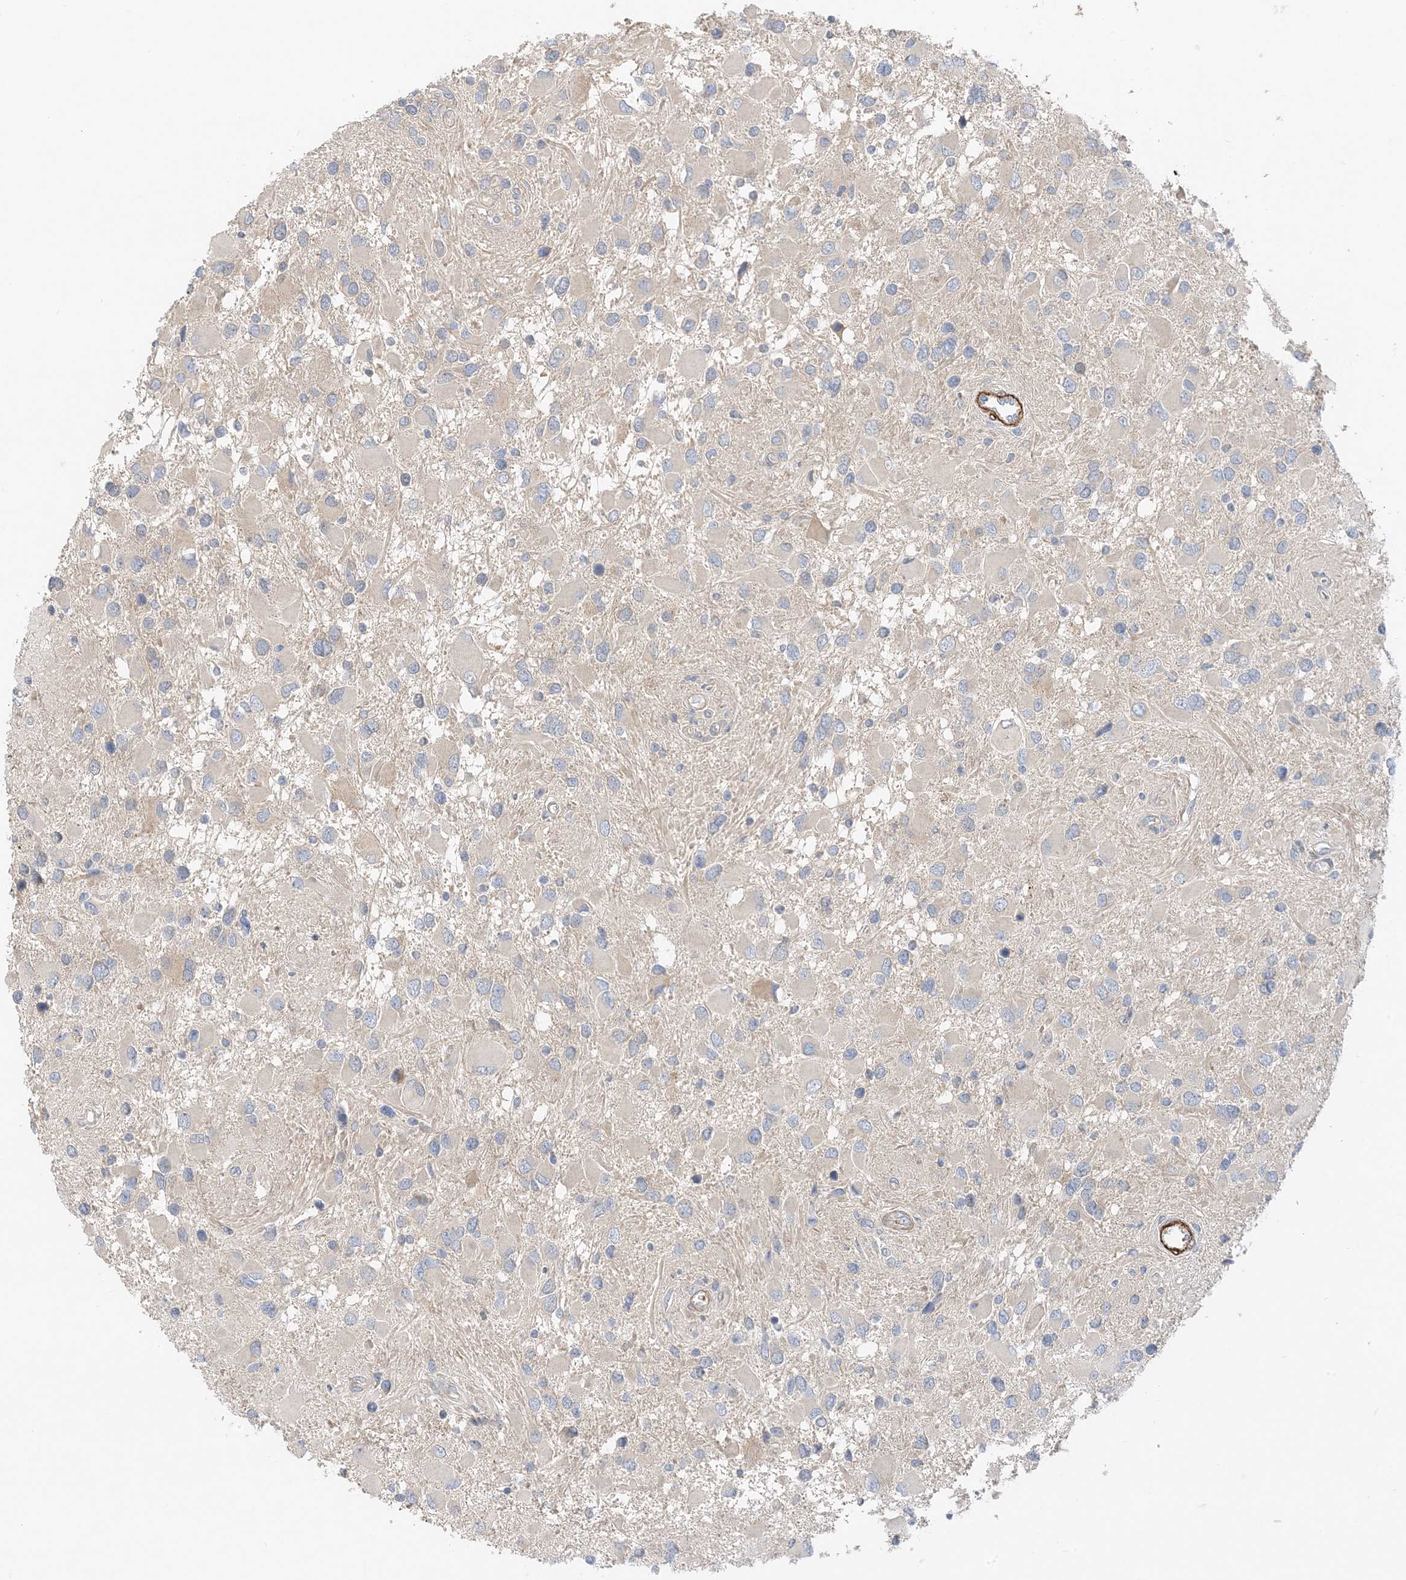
{"staining": {"intensity": "negative", "quantity": "none", "location": "none"}, "tissue": "glioma", "cell_type": "Tumor cells", "image_type": "cancer", "snomed": [{"axis": "morphology", "description": "Glioma, malignant, High grade"}, {"axis": "topography", "description": "Brain"}], "caption": "The photomicrograph shows no staining of tumor cells in malignant glioma (high-grade).", "gene": "KIFBP", "patient": {"sex": "male", "age": 53}}